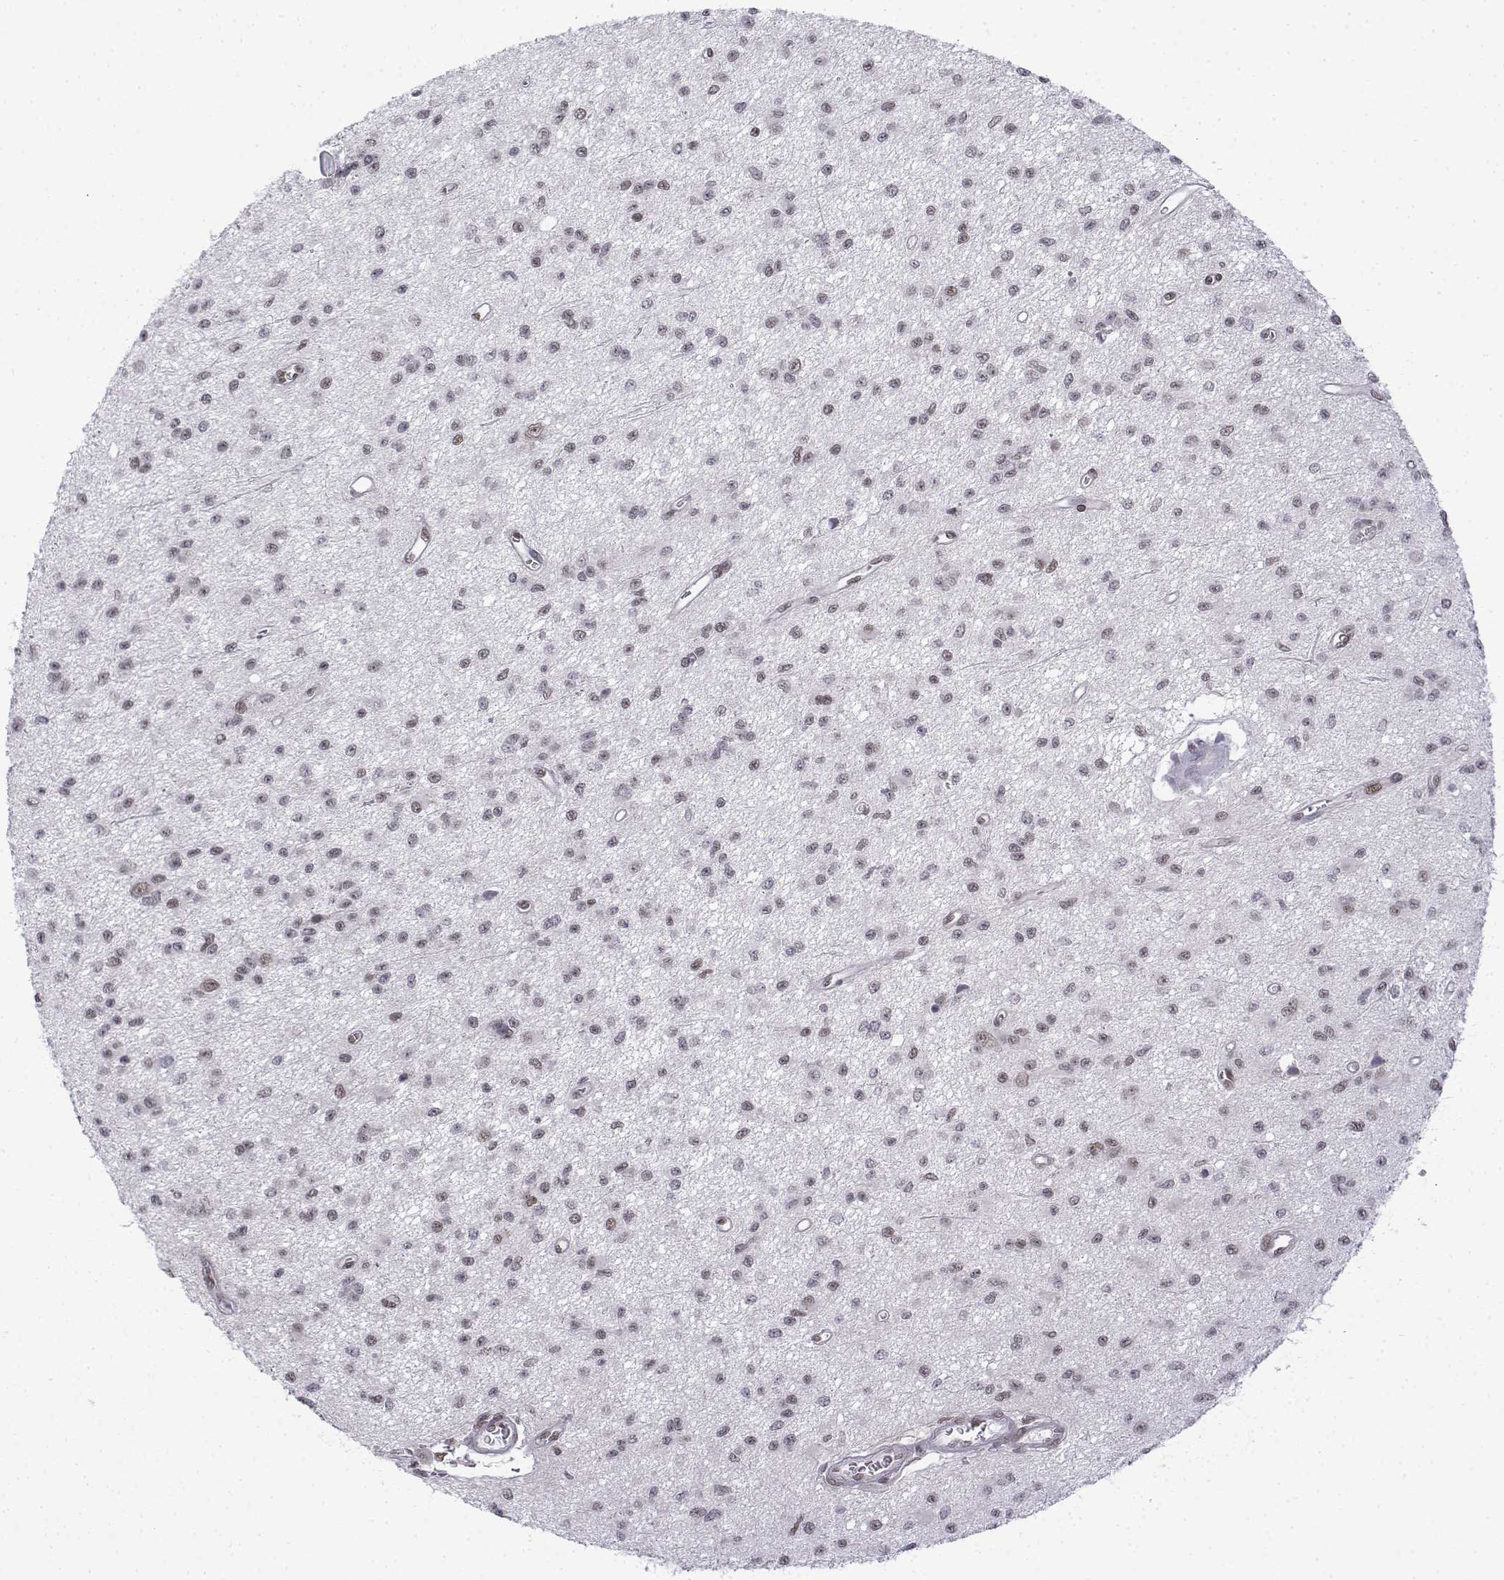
{"staining": {"intensity": "weak", "quantity": "25%-75%", "location": "nuclear"}, "tissue": "glioma", "cell_type": "Tumor cells", "image_type": "cancer", "snomed": [{"axis": "morphology", "description": "Glioma, malignant, Low grade"}, {"axis": "topography", "description": "Brain"}], "caption": "Immunohistochemistry (IHC) staining of malignant glioma (low-grade), which exhibits low levels of weak nuclear staining in approximately 25%-75% of tumor cells indicating weak nuclear protein positivity. The staining was performed using DAB (3,3'-diaminobenzidine) (brown) for protein detection and nuclei were counterstained in hematoxylin (blue).", "gene": "SETD1A", "patient": {"sex": "female", "age": 45}}